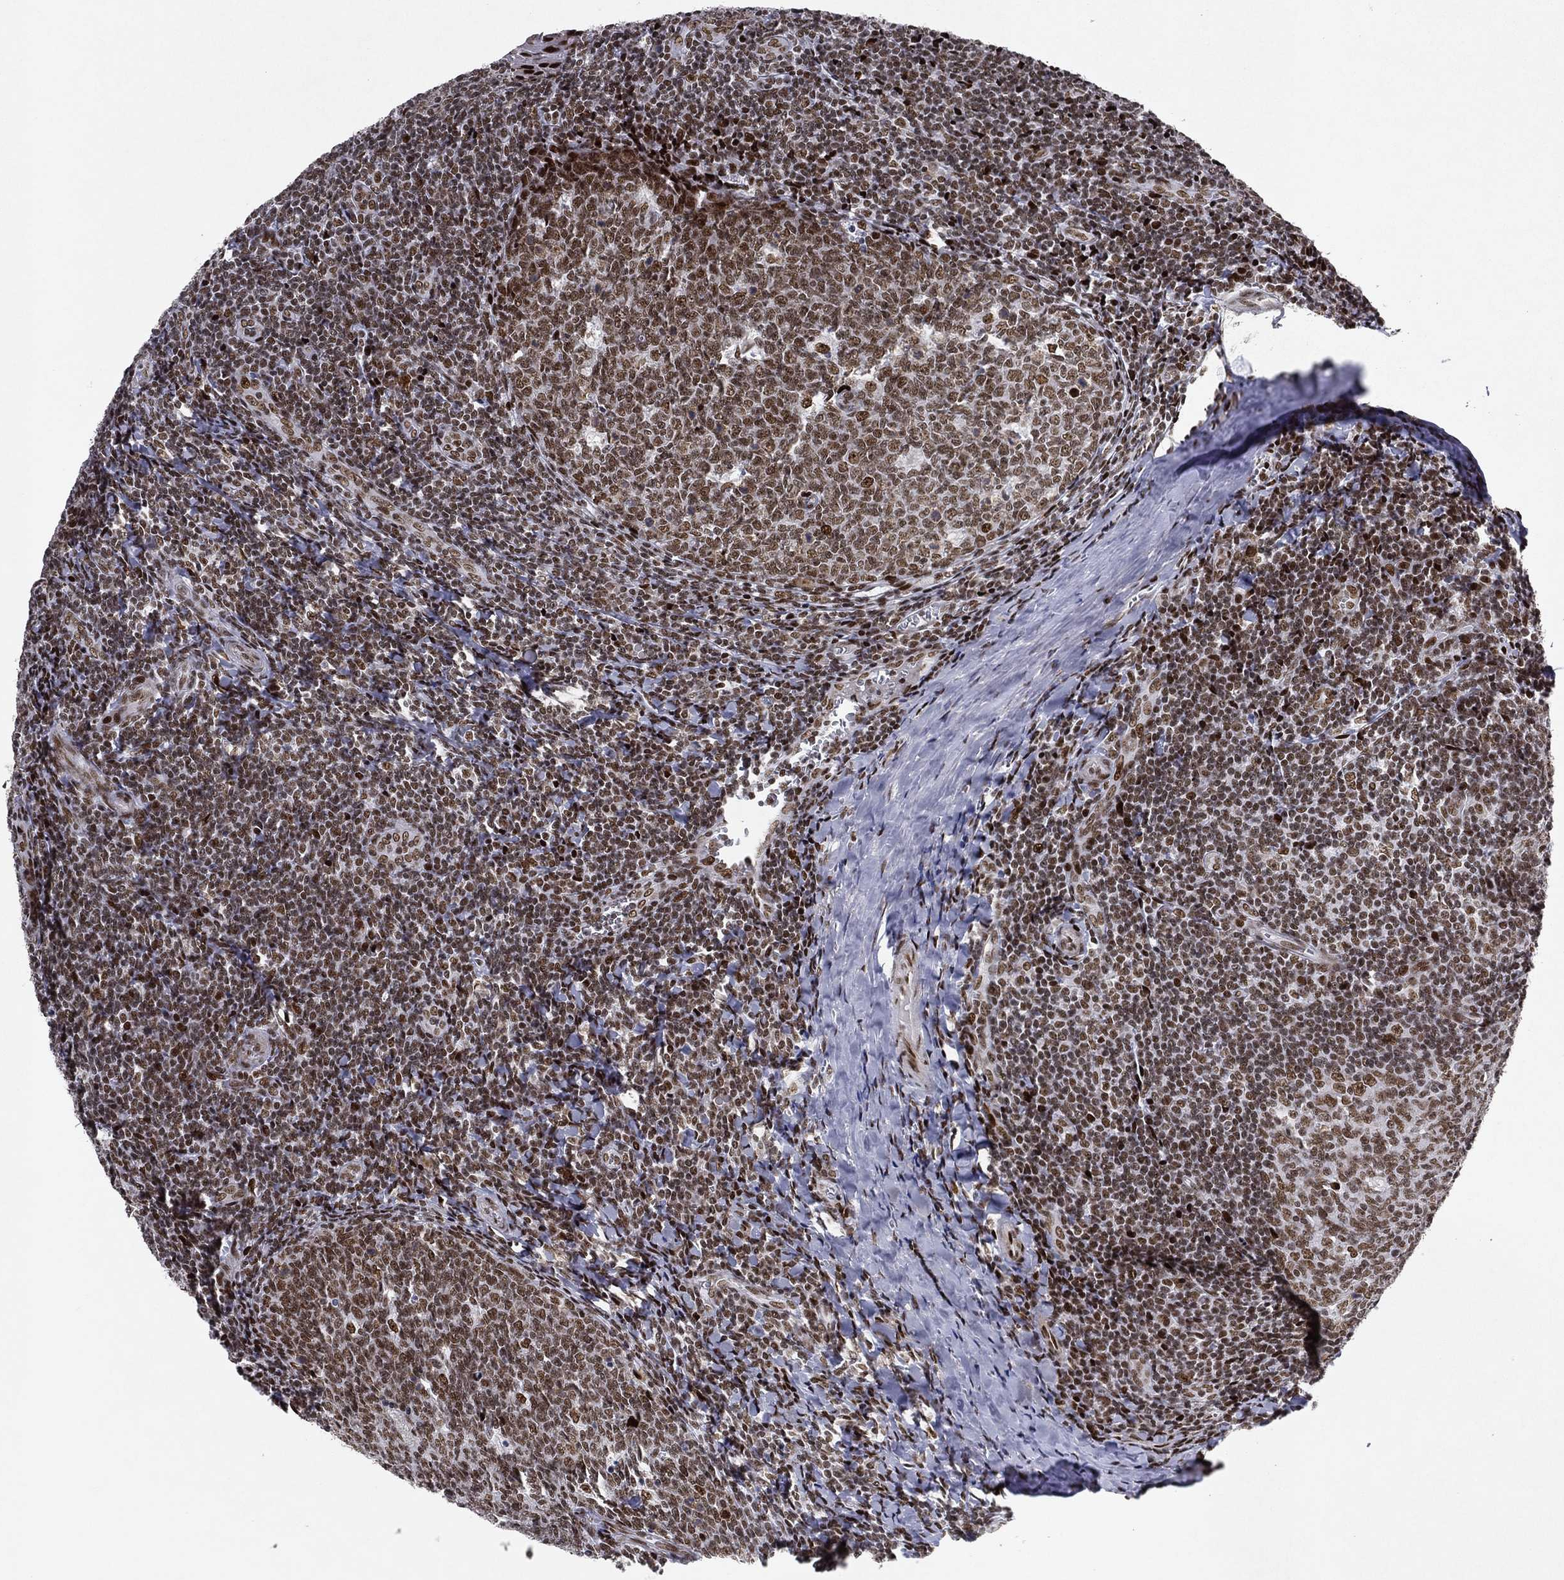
{"staining": {"intensity": "moderate", "quantity": ">75%", "location": "nuclear"}, "tissue": "tonsil", "cell_type": "Germinal center cells", "image_type": "normal", "snomed": [{"axis": "morphology", "description": "Normal tissue, NOS"}, {"axis": "topography", "description": "Tonsil"}], "caption": "Immunohistochemical staining of normal tonsil shows >75% levels of moderate nuclear protein expression in approximately >75% of germinal center cells. Immunohistochemistry (ihc) stains the protein in brown and the nuclei are stained blue.", "gene": "RTF1", "patient": {"sex": "male", "age": 20}}